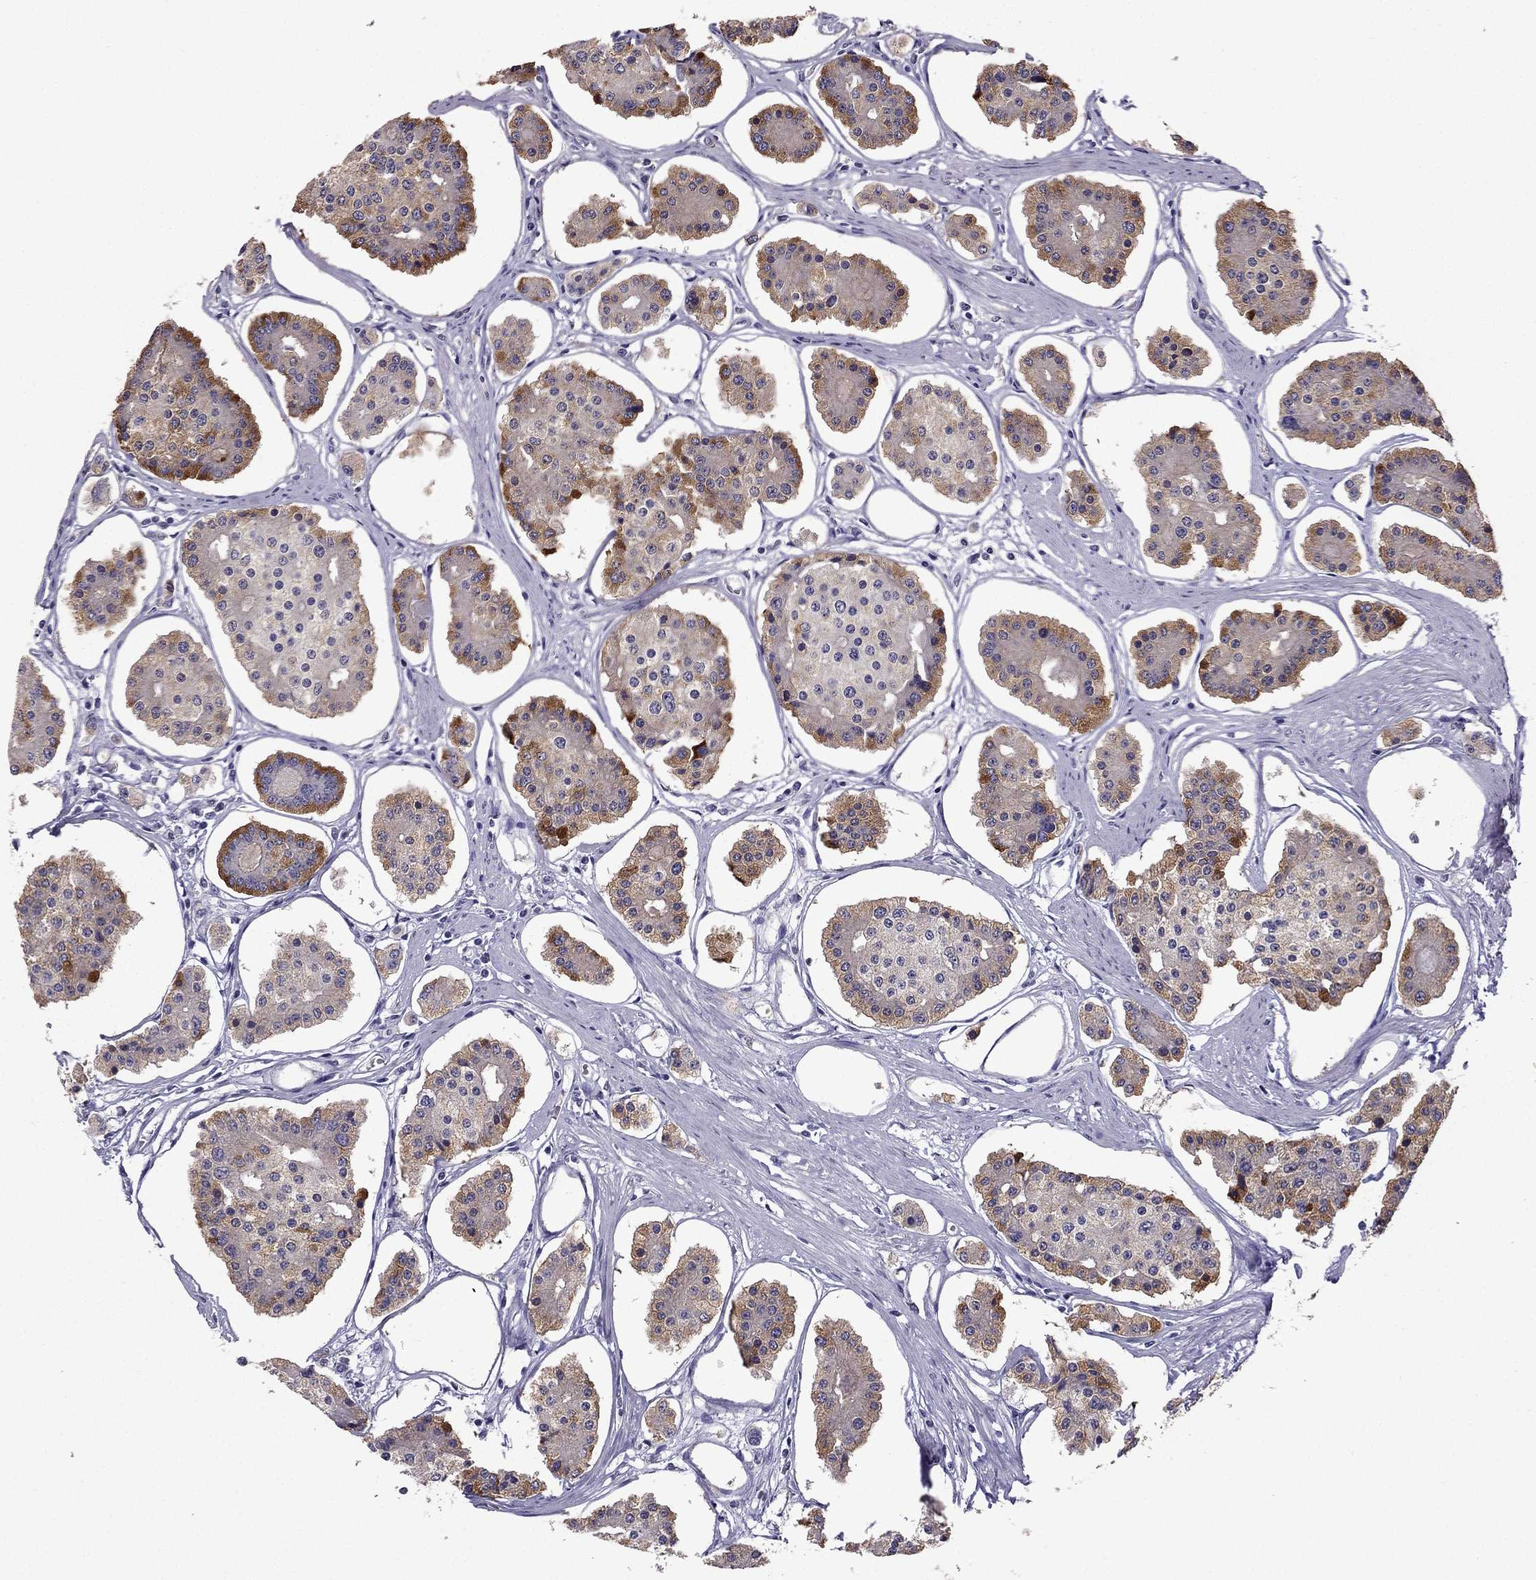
{"staining": {"intensity": "moderate", "quantity": "<25%", "location": "cytoplasmic/membranous"}, "tissue": "carcinoid", "cell_type": "Tumor cells", "image_type": "cancer", "snomed": [{"axis": "morphology", "description": "Carcinoid, malignant, NOS"}, {"axis": "topography", "description": "Small intestine"}], "caption": "A micrograph showing moderate cytoplasmic/membranous positivity in approximately <25% of tumor cells in malignant carcinoid, as visualized by brown immunohistochemical staining.", "gene": "SCG5", "patient": {"sex": "female", "age": 65}}